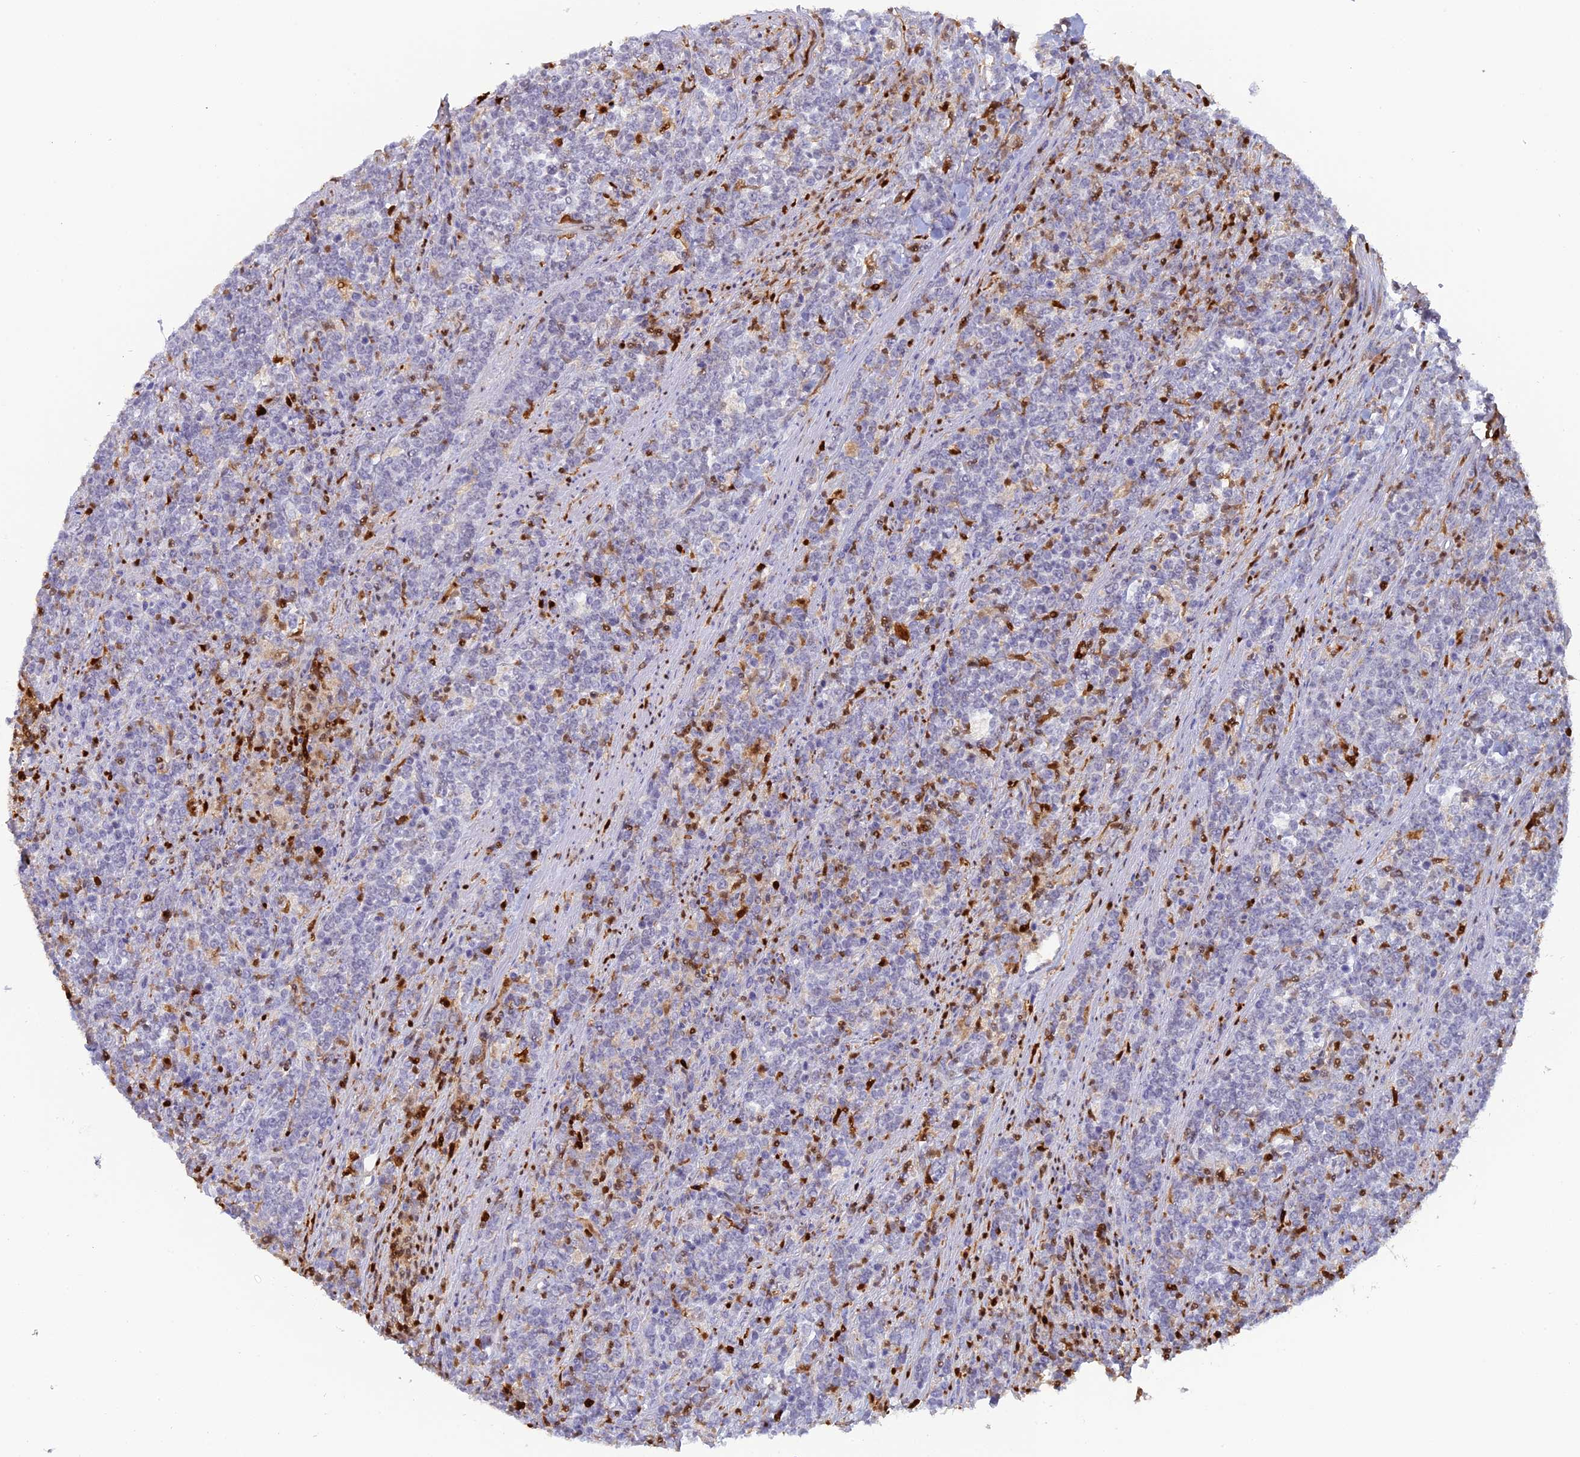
{"staining": {"intensity": "negative", "quantity": "none", "location": "none"}, "tissue": "lymphoma", "cell_type": "Tumor cells", "image_type": "cancer", "snomed": [{"axis": "morphology", "description": "Malignant lymphoma, non-Hodgkin's type, High grade"}, {"axis": "topography", "description": "Small intestine"}], "caption": "DAB immunohistochemical staining of lymphoma displays no significant expression in tumor cells.", "gene": "PGBD4", "patient": {"sex": "male", "age": 8}}